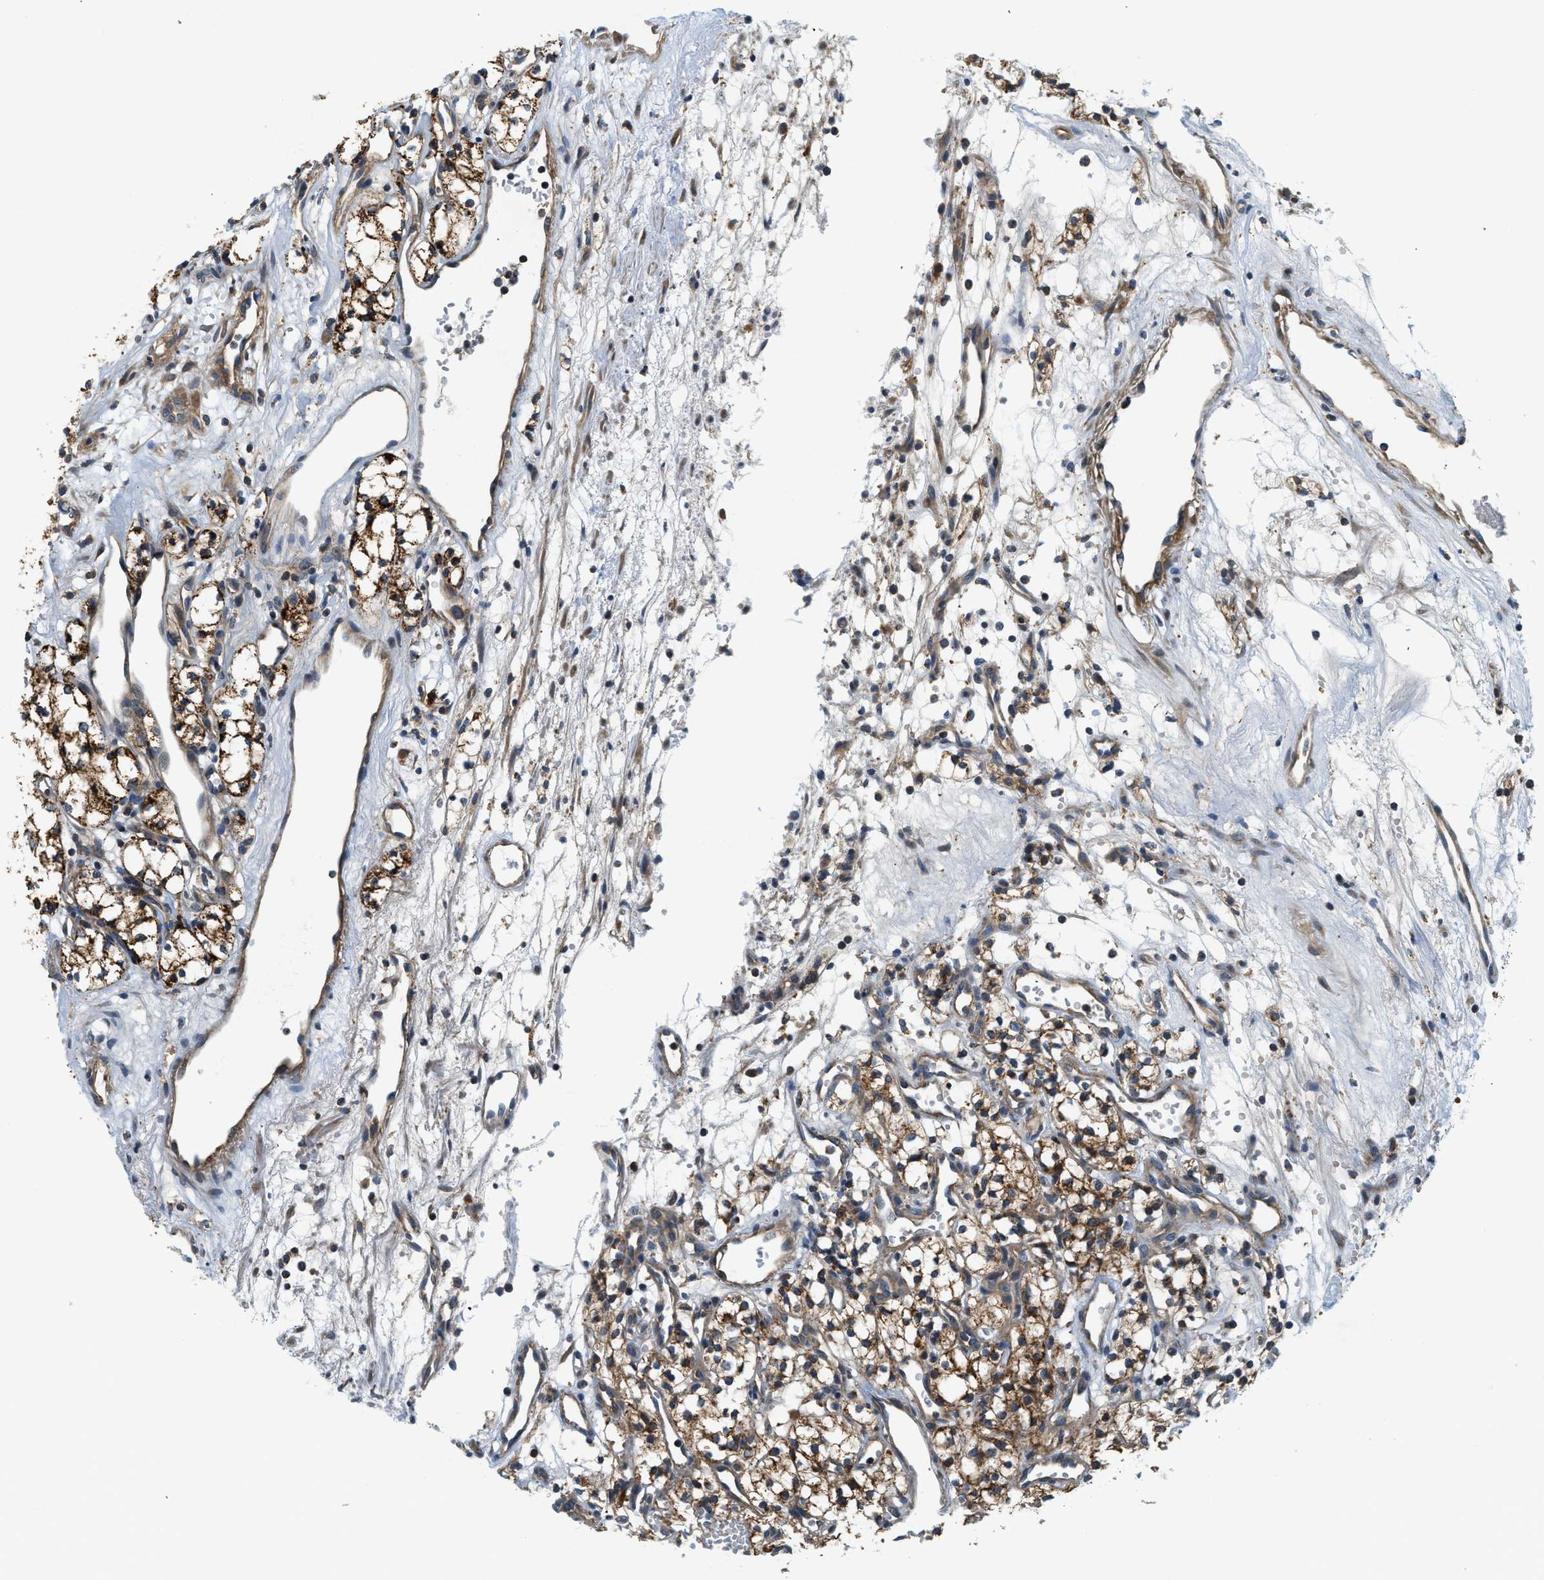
{"staining": {"intensity": "moderate", "quantity": "25%-75%", "location": "cytoplasmic/membranous"}, "tissue": "renal cancer", "cell_type": "Tumor cells", "image_type": "cancer", "snomed": [{"axis": "morphology", "description": "Adenocarcinoma, NOS"}, {"axis": "topography", "description": "Kidney"}], "caption": "This is an image of immunohistochemistry (IHC) staining of adenocarcinoma (renal), which shows moderate positivity in the cytoplasmic/membranous of tumor cells.", "gene": "KCNK1", "patient": {"sex": "male", "age": 59}}